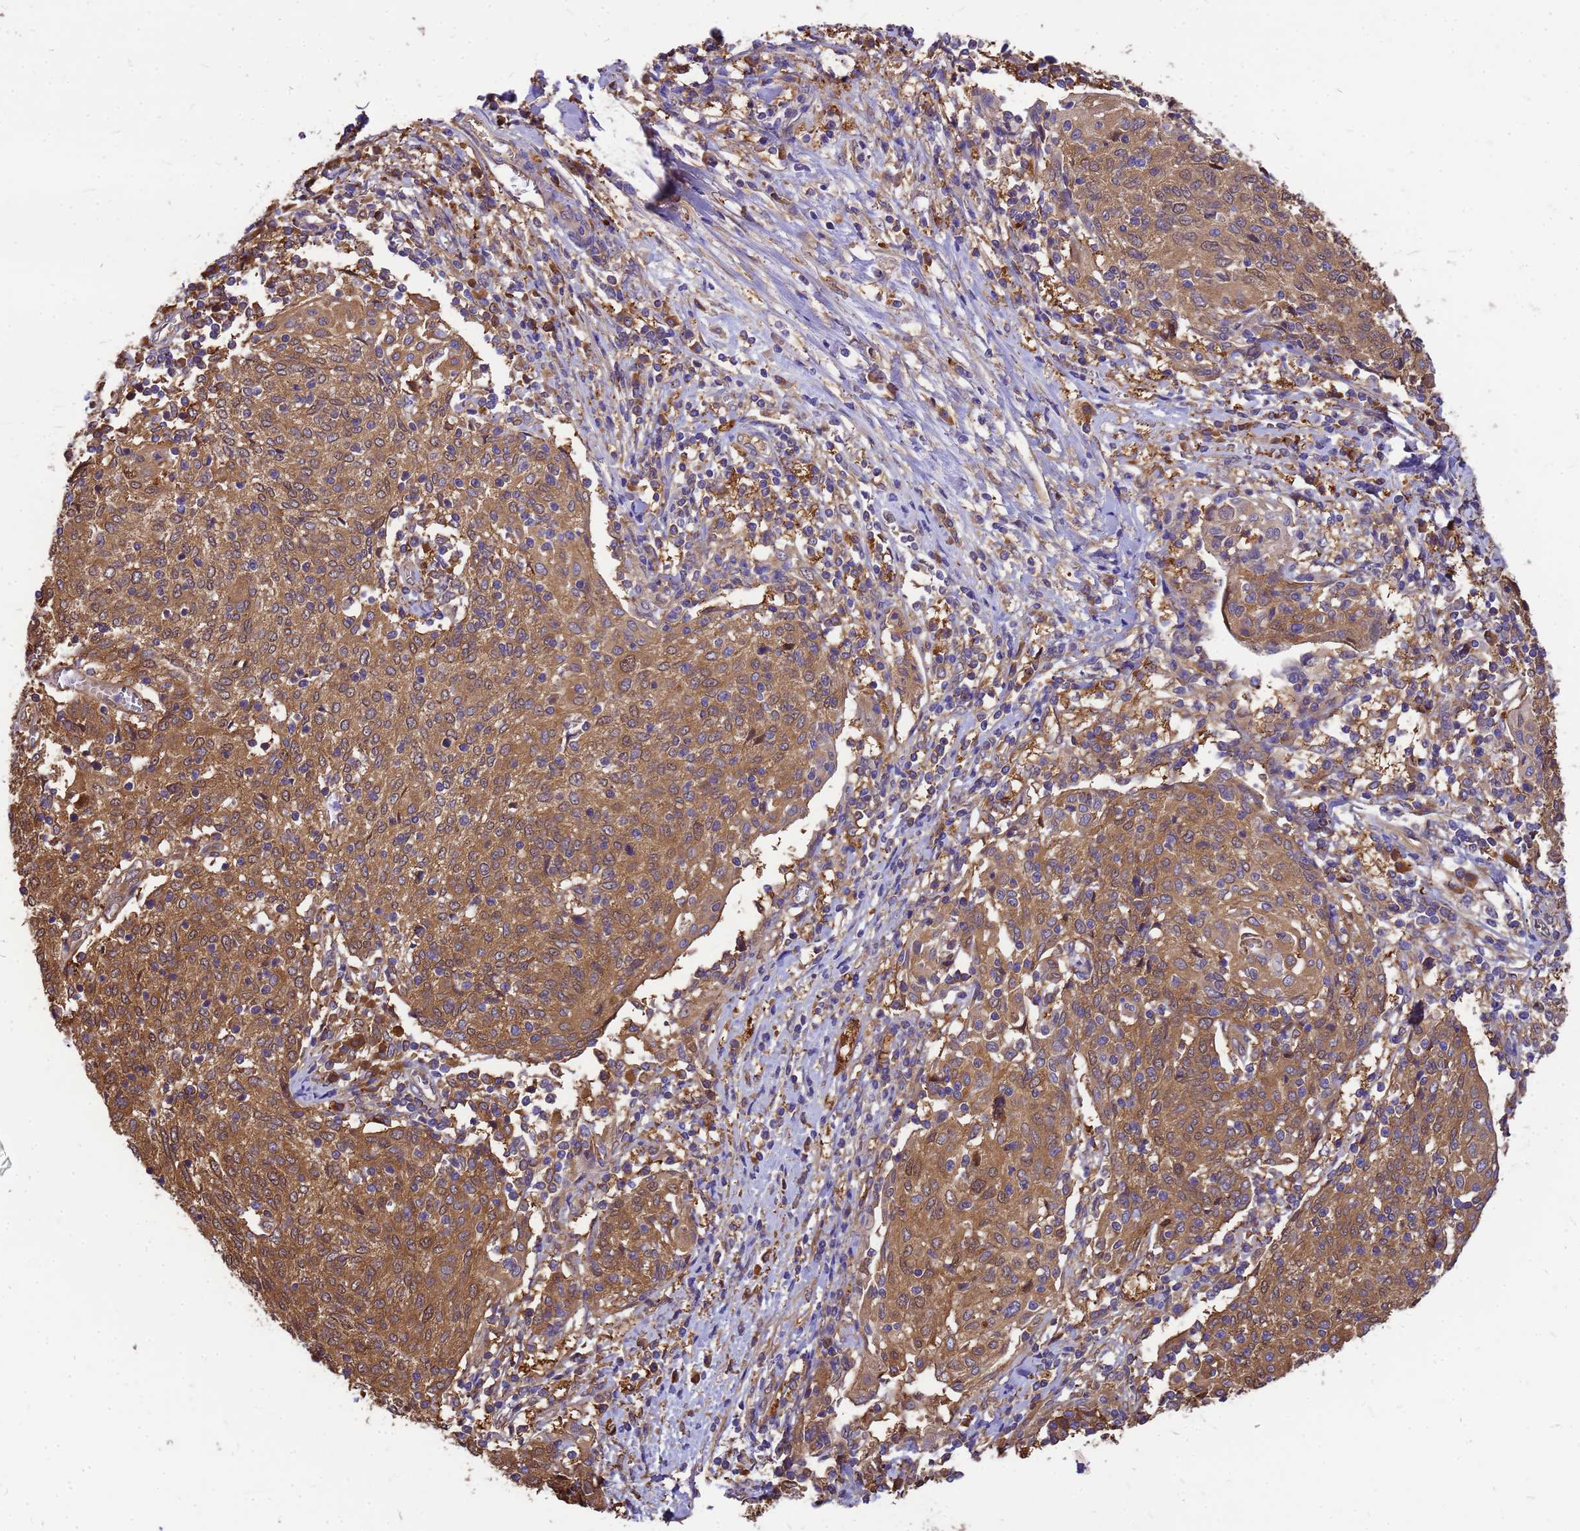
{"staining": {"intensity": "moderate", "quantity": ">75%", "location": "cytoplasmic/membranous"}, "tissue": "cervical cancer", "cell_type": "Tumor cells", "image_type": "cancer", "snomed": [{"axis": "morphology", "description": "Squamous cell carcinoma, NOS"}, {"axis": "topography", "description": "Cervix"}], "caption": "About >75% of tumor cells in cervical squamous cell carcinoma exhibit moderate cytoplasmic/membranous protein staining as visualized by brown immunohistochemical staining.", "gene": "GID4", "patient": {"sex": "female", "age": 52}}